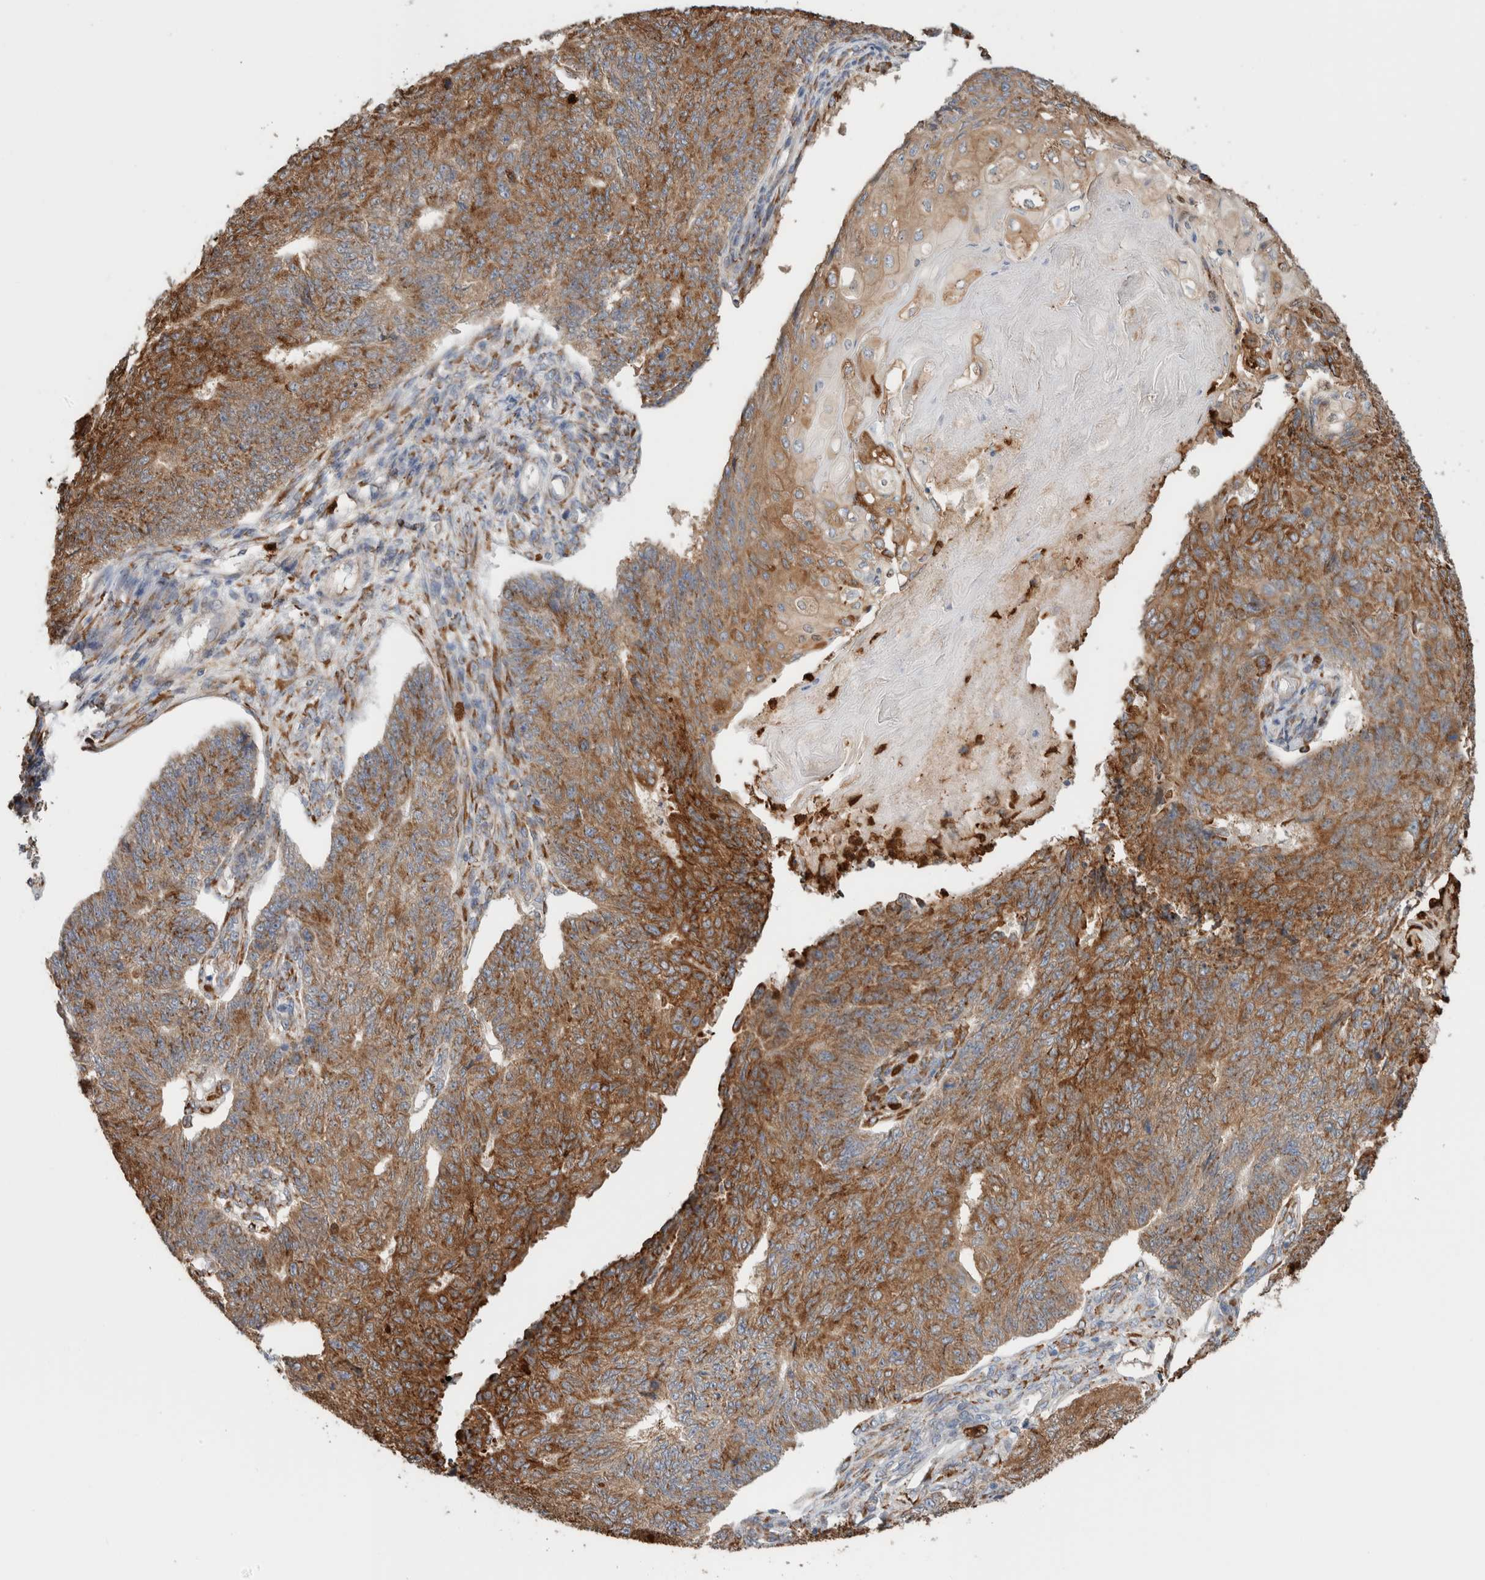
{"staining": {"intensity": "moderate", "quantity": ">75%", "location": "cytoplasmic/membranous"}, "tissue": "endometrial cancer", "cell_type": "Tumor cells", "image_type": "cancer", "snomed": [{"axis": "morphology", "description": "Adenocarcinoma, NOS"}, {"axis": "topography", "description": "Endometrium"}], "caption": "High-power microscopy captured an immunohistochemistry (IHC) image of endometrial adenocarcinoma, revealing moderate cytoplasmic/membranous expression in about >75% of tumor cells. (DAB (3,3'-diaminobenzidine) IHC with brightfield microscopy, high magnification).", "gene": "P4HA1", "patient": {"sex": "female", "age": 32}}